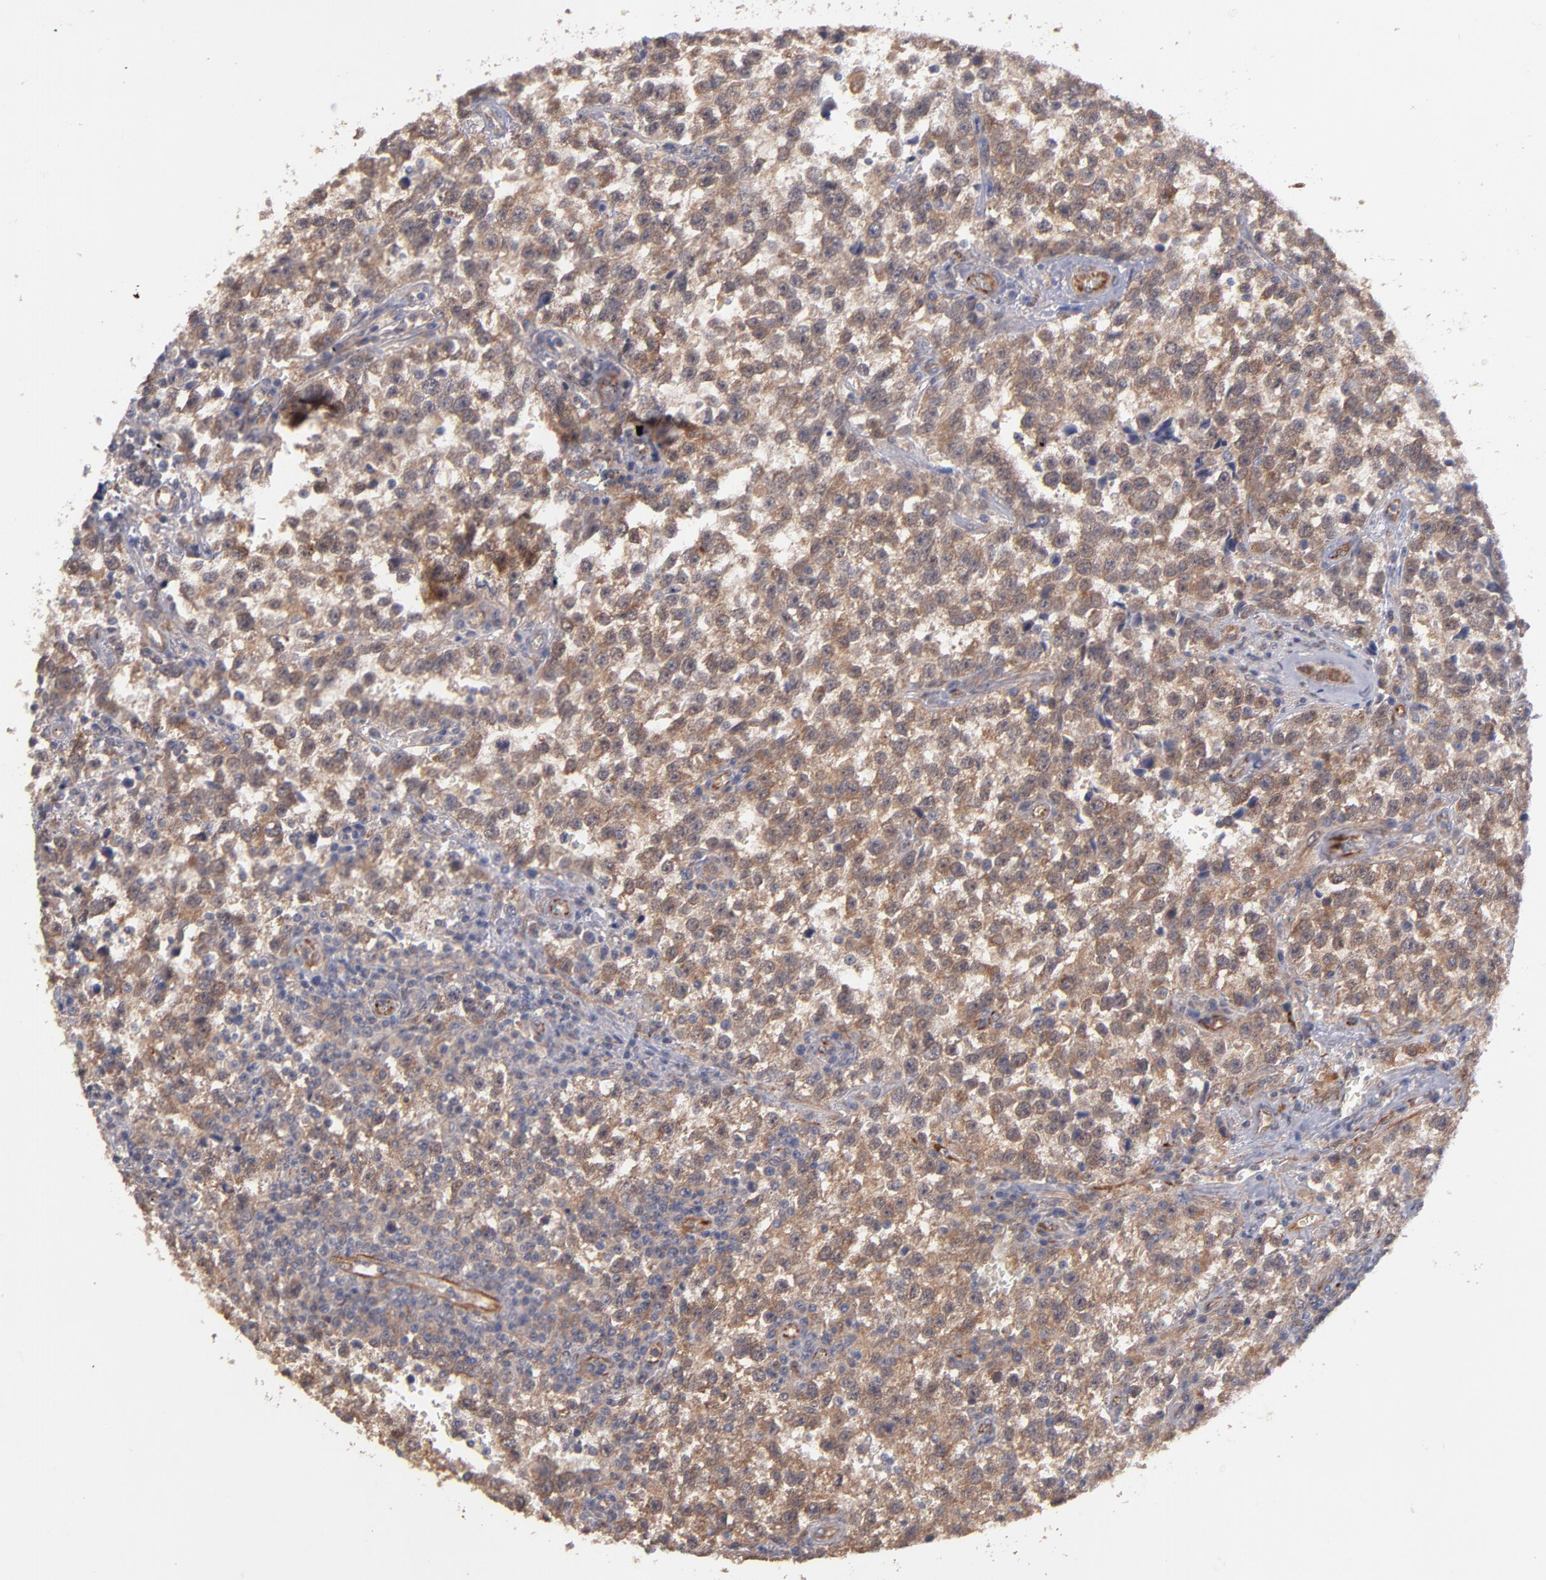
{"staining": {"intensity": "moderate", "quantity": ">75%", "location": "cytoplasmic/membranous"}, "tissue": "testis cancer", "cell_type": "Tumor cells", "image_type": "cancer", "snomed": [{"axis": "morphology", "description": "Seminoma, NOS"}, {"axis": "topography", "description": "Testis"}], "caption": "IHC (DAB) staining of testis cancer (seminoma) reveals moderate cytoplasmic/membranous protein staining in approximately >75% of tumor cells. The staining is performed using DAB brown chromogen to label protein expression. The nuclei are counter-stained blue using hematoxylin.", "gene": "GMFG", "patient": {"sex": "male", "age": 38}}